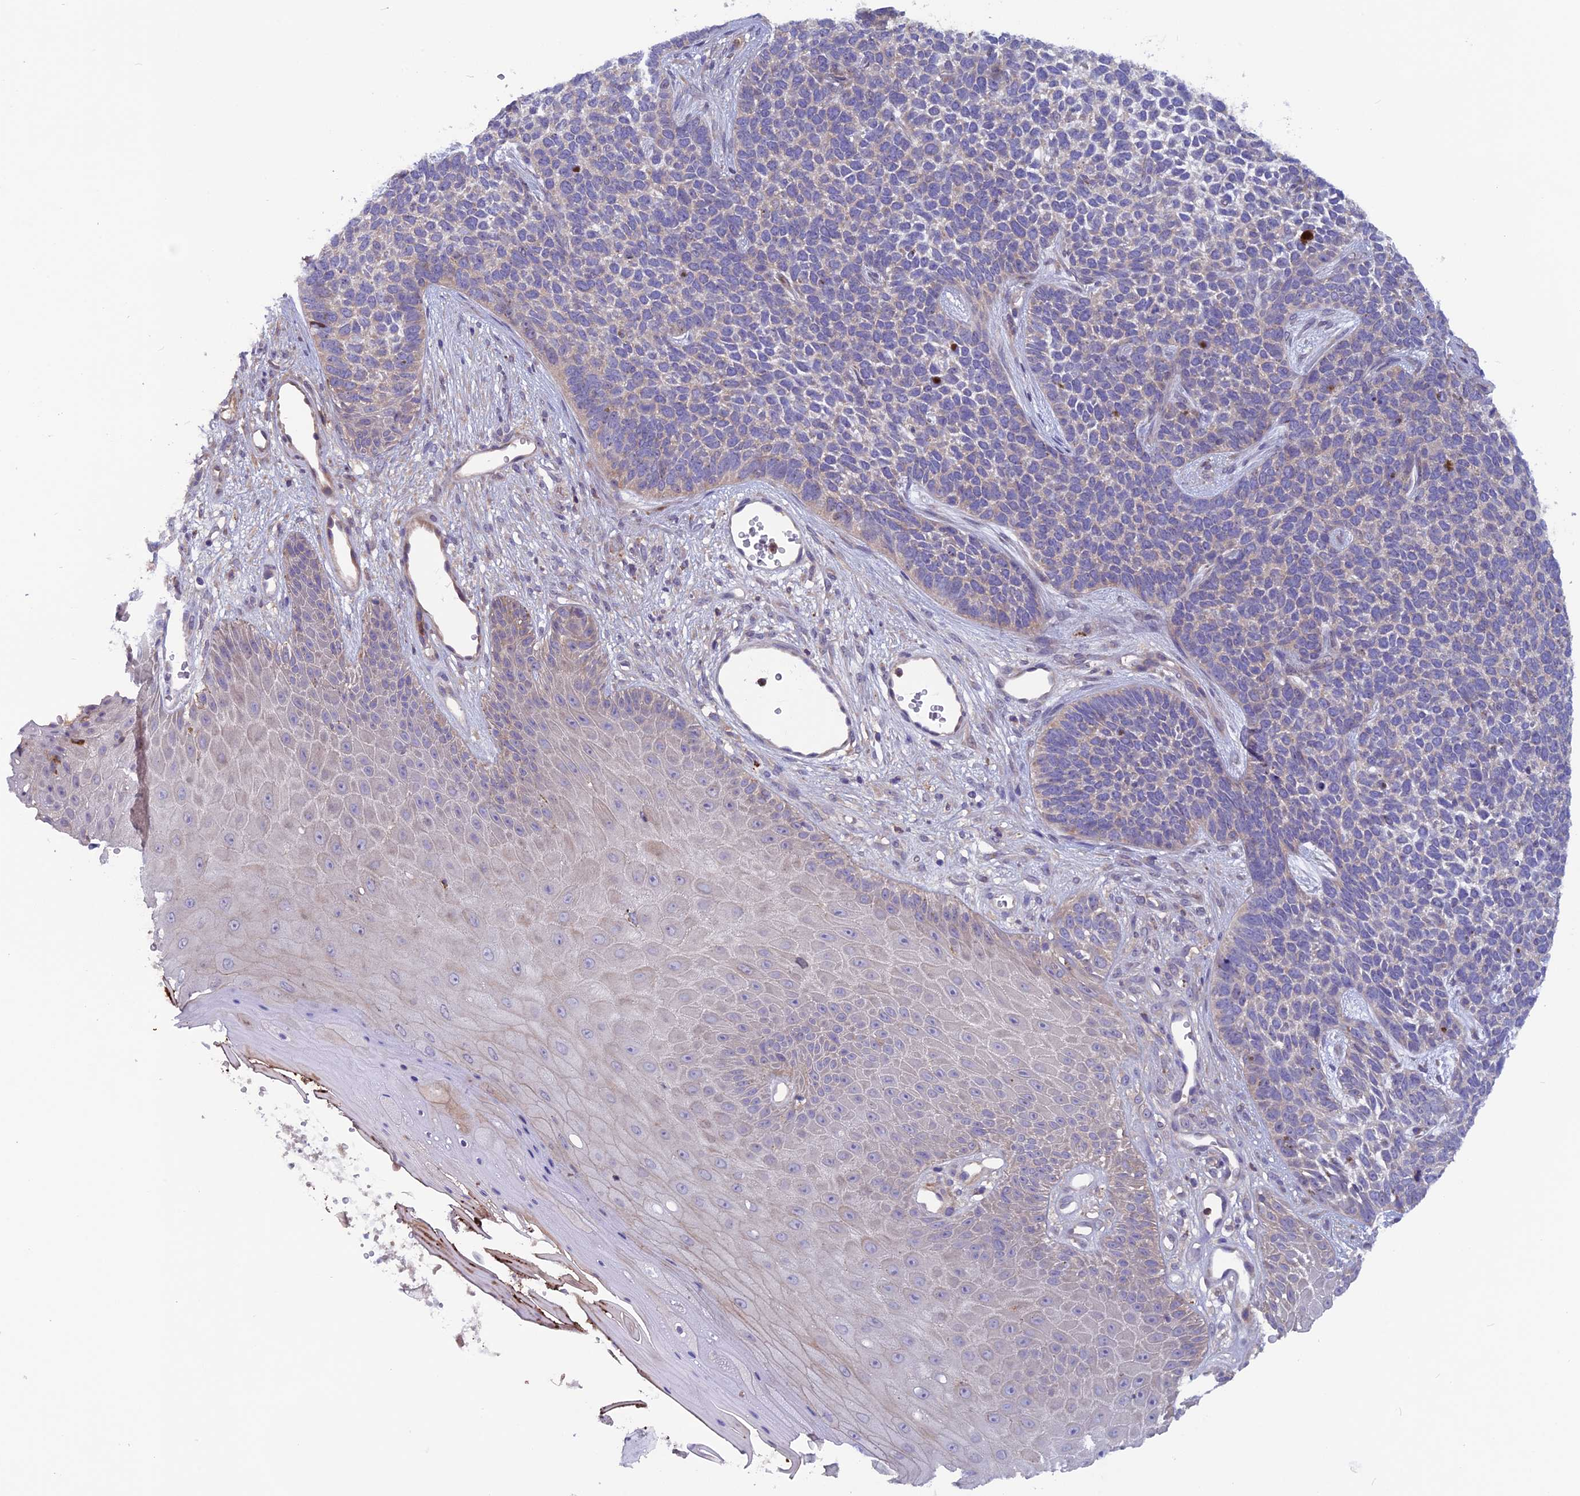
{"staining": {"intensity": "weak", "quantity": "25%-75%", "location": "cytoplasmic/membranous"}, "tissue": "skin cancer", "cell_type": "Tumor cells", "image_type": "cancer", "snomed": [{"axis": "morphology", "description": "Basal cell carcinoma"}, {"axis": "topography", "description": "Skin"}], "caption": "Immunohistochemical staining of human skin basal cell carcinoma reveals low levels of weak cytoplasmic/membranous positivity in about 25%-75% of tumor cells.", "gene": "MAST2", "patient": {"sex": "female", "age": 84}}